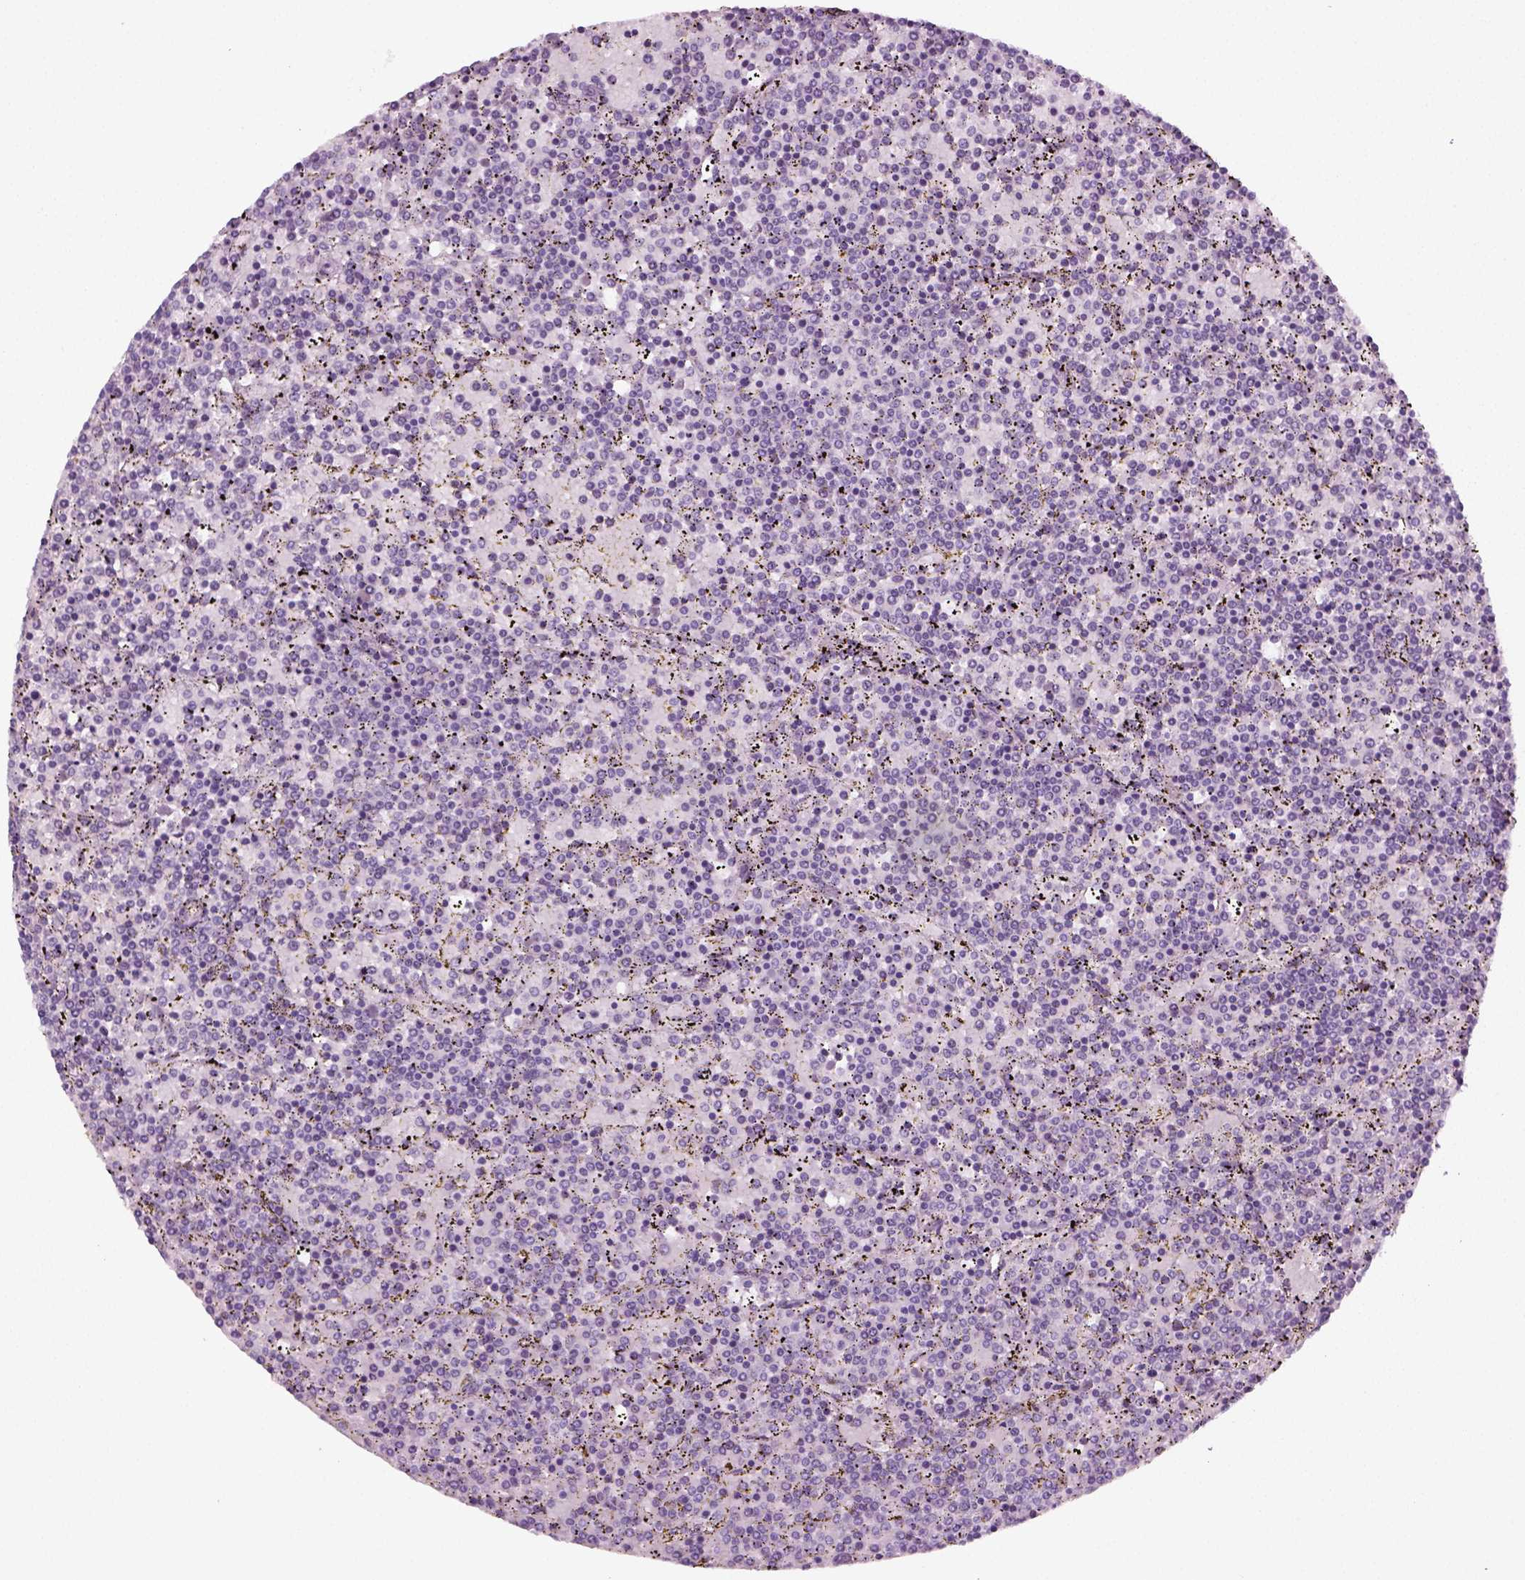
{"staining": {"intensity": "negative", "quantity": "none", "location": "none"}, "tissue": "lymphoma", "cell_type": "Tumor cells", "image_type": "cancer", "snomed": [{"axis": "morphology", "description": "Malignant lymphoma, non-Hodgkin's type, Low grade"}, {"axis": "topography", "description": "Spleen"}], "caption": "Immunohistochemistry (IHC) histopathology image of neoplastic tissue: human lymphoma stained with DAB (3,3'-diaminobenzidine) exhibits no significant protein expression in tumor cells.", "gene": "KRT75", "patient": {"sex": "female", "age": 77}}